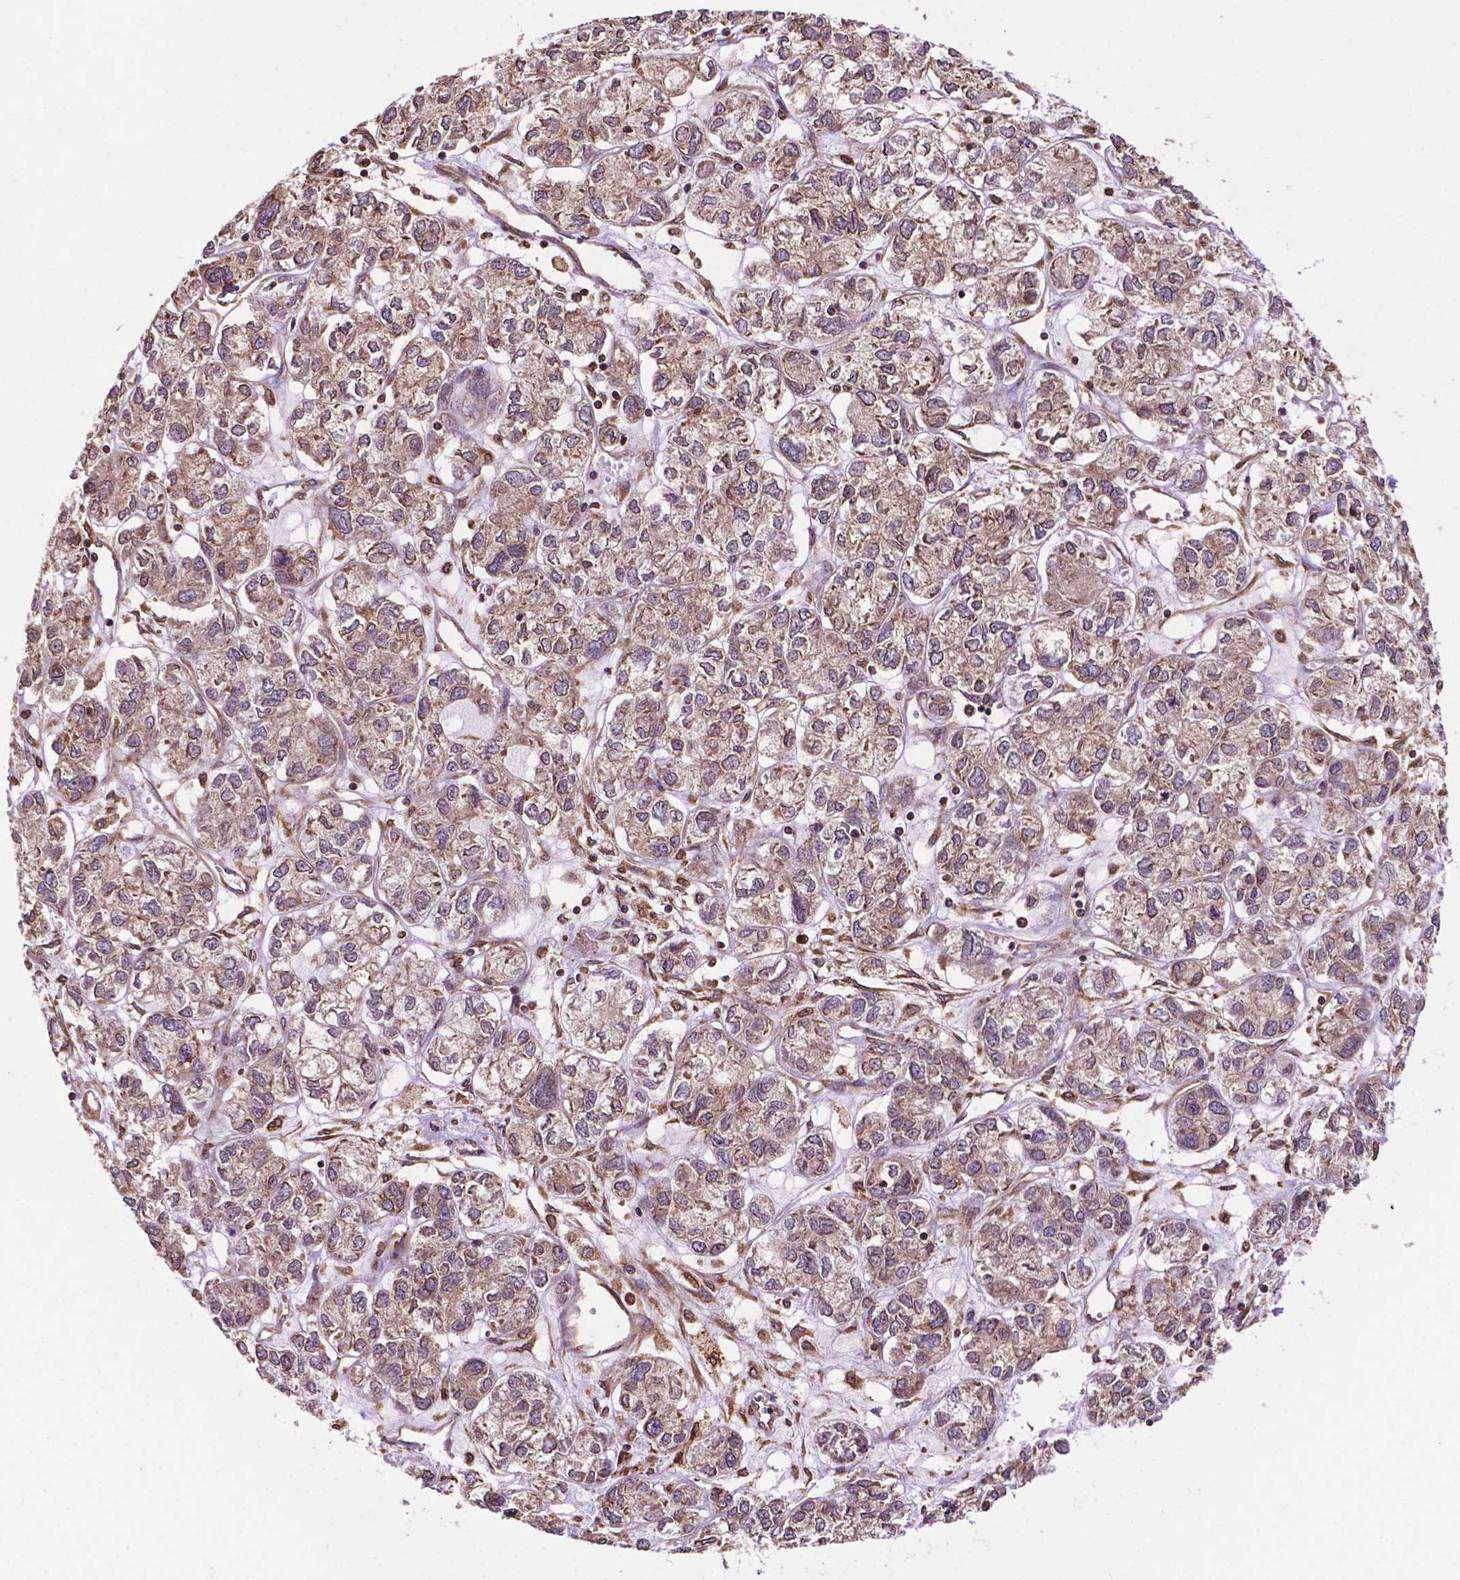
{"staining": {"intensity": "negative", "quantity": "none", "location": "none"}, "tissue": "ovarian cancer", "cell_type": "Tumor cells", "image_type": "cancer", "snomed": [{"axis": "morphology", "description": "Carcinoma, endometroid"}, {"axis": "topography", "description": "Ovary"}], "caption": "This photomicrograph is of ovarian cancer (endometroid carcinoma) stained with immunohistochemistry (IHC) to label a protein in brown with the nuclei are counter-stained blue. There is no positivity in tumor cells.", "gene": "GANAB", "patient": {"sex": "female", "age": 64}}